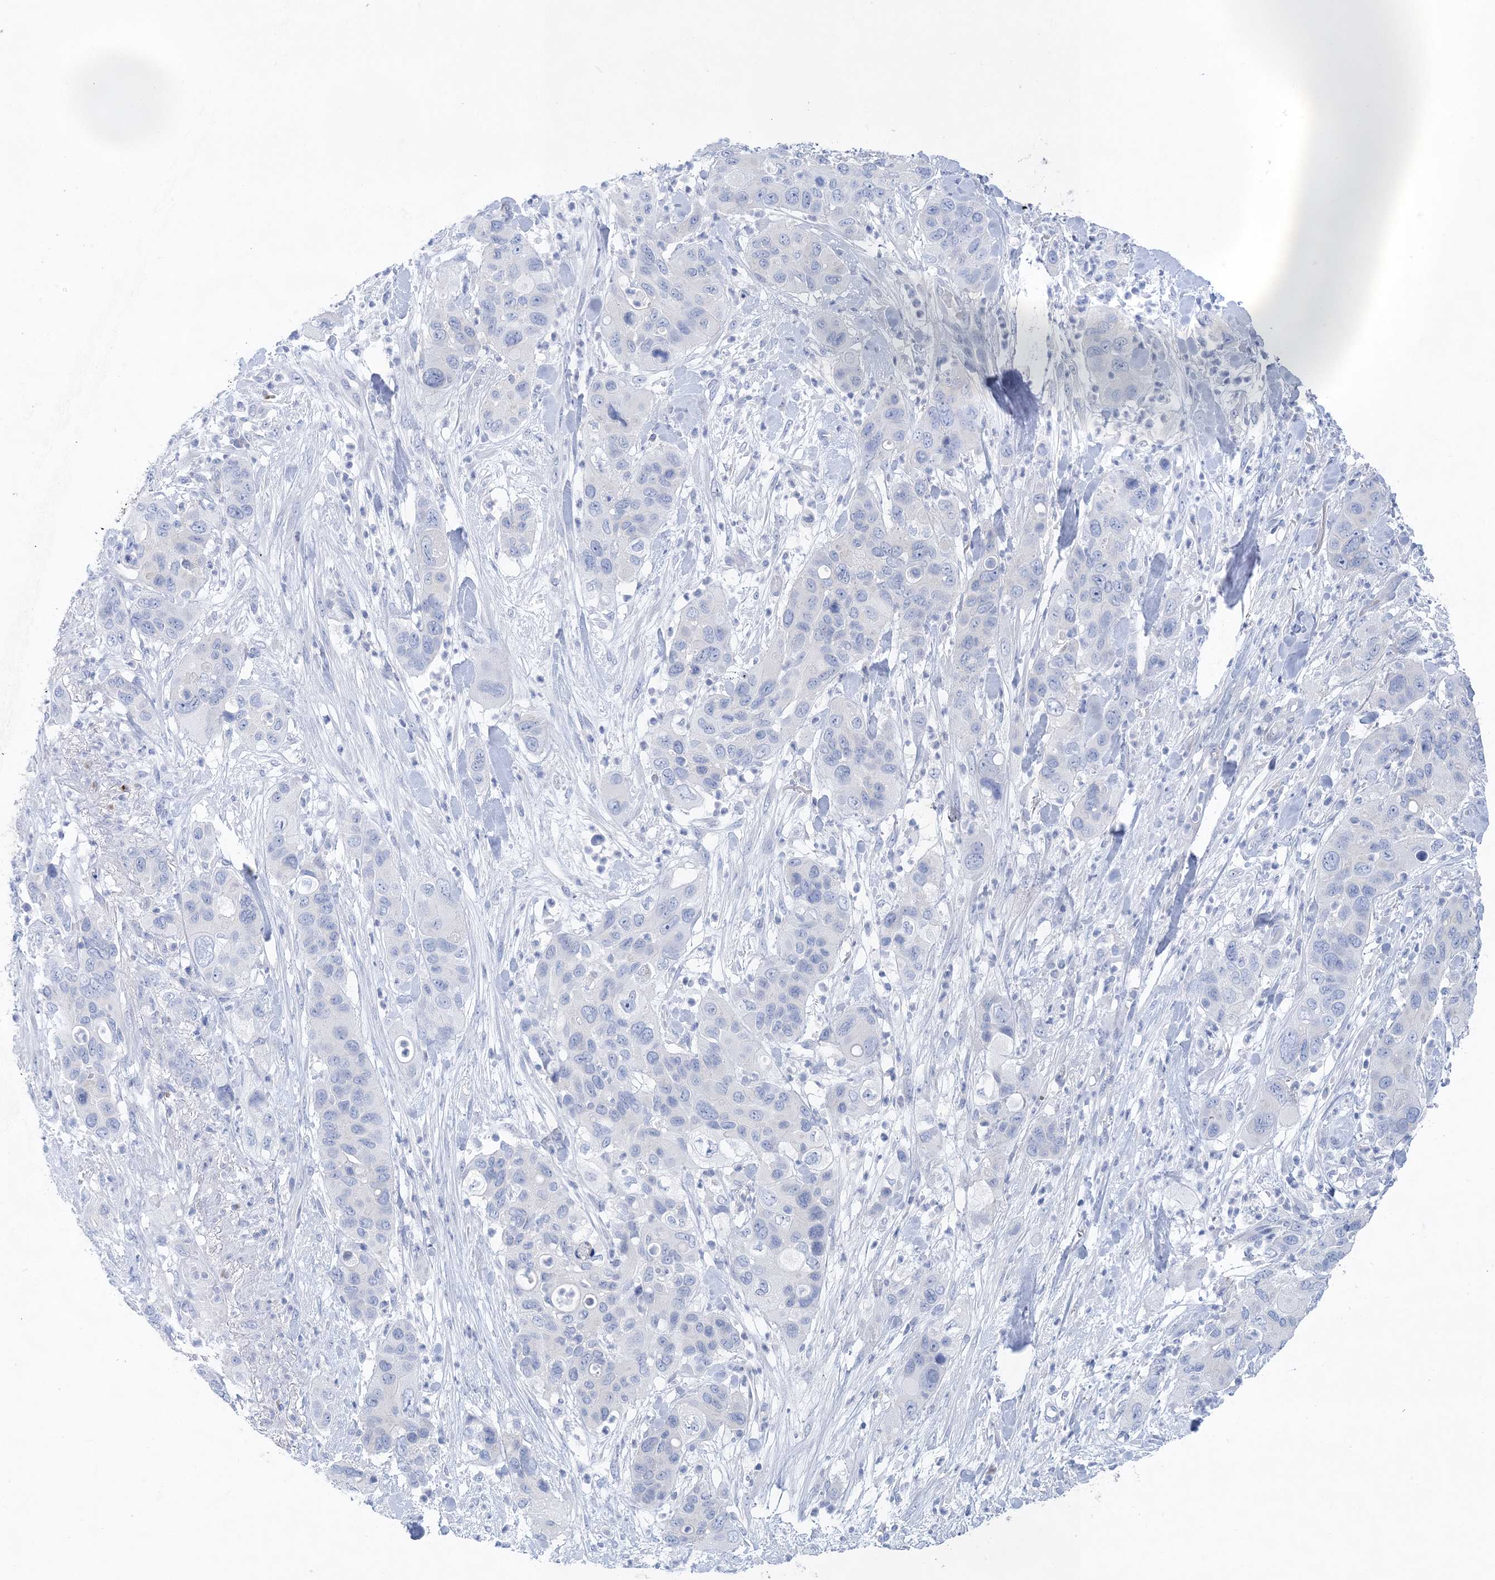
{"staining": {"intensity": "negative", "quantity": "none", "location": "none"}, "tissue": "pancreatic cancer", "cell_type": "Tumor cells", "image_type": "cancer", "snomed": [{"axis": "morphology", "description": "Adenocarcinoma, NOS"}, {"axis": "topography", "description": "Pancreas"}], "caption": "Protein analysis of pancreatic cancer reveals no significant positivity in tumor cells.", "gene": "SLC5A6", "patient": {"sex": "female", "age": 71}}